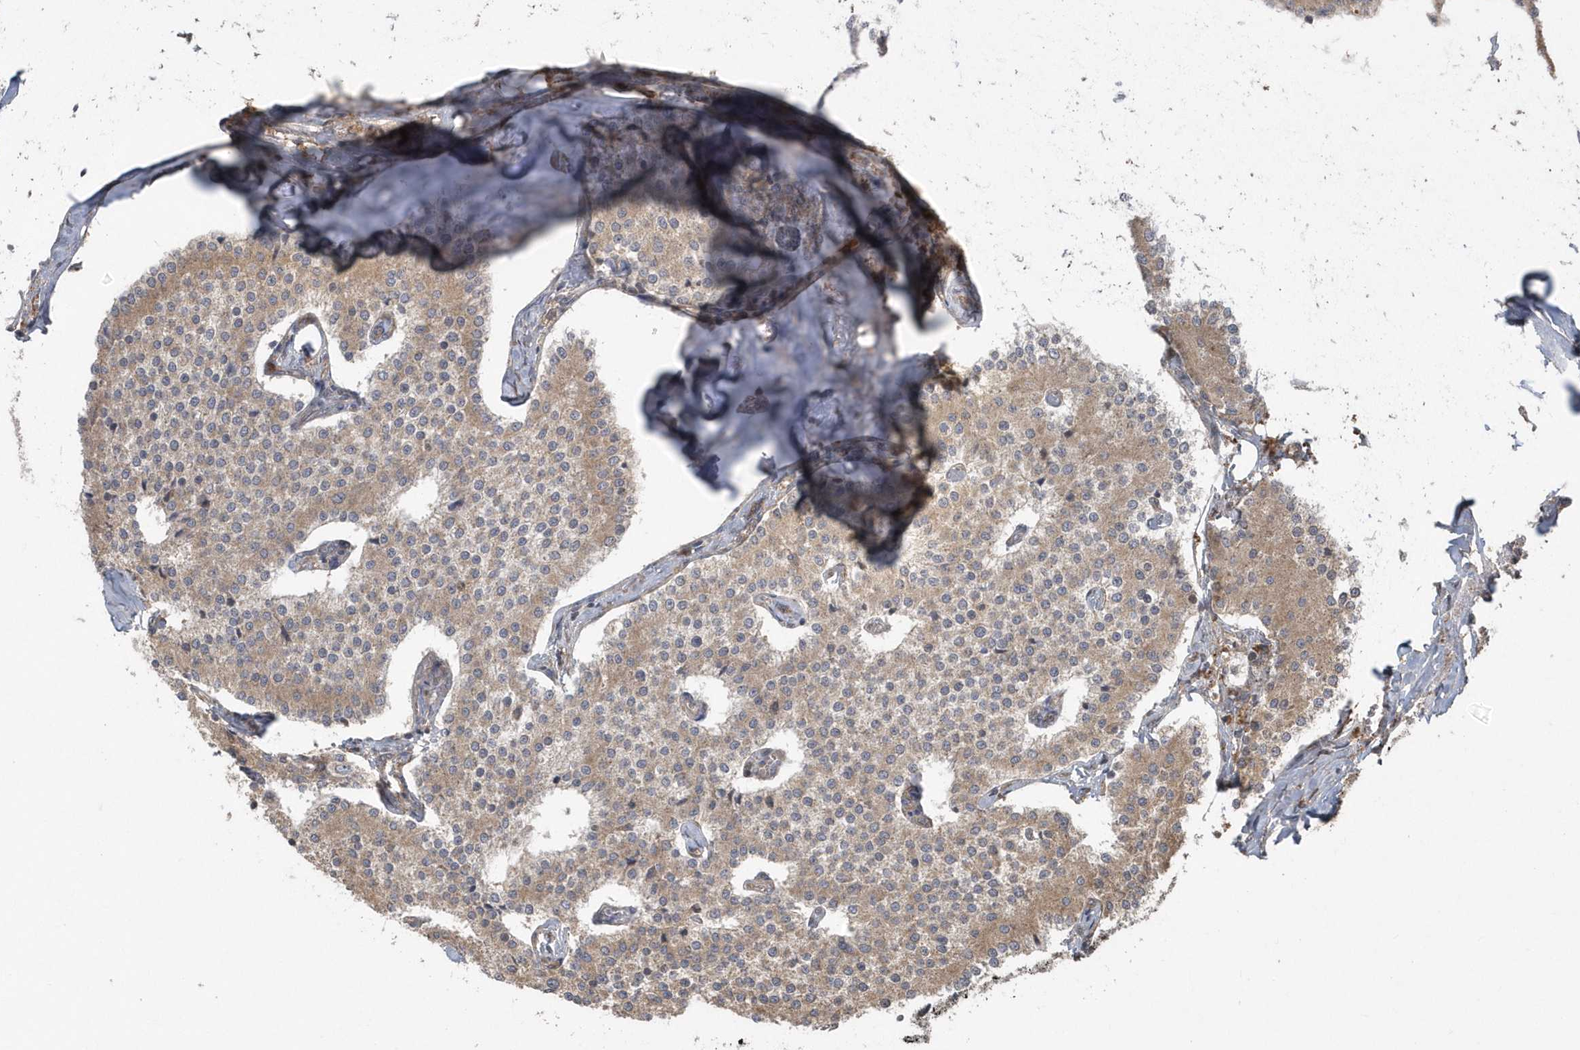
{"staining": {"intensity": "weak", "quantity": ">75%", "location": "cytoplasmic/membranous"}, "tissue": "carcinoid", "cell_type": "Tumor cells", "image_type": "cancer", "snomed": [{"axis": "morphology", "description": "Carcinoid, malignant, NOS"}, {"axis": "topography", "description": "Colon"}], "caption": "High-magnification brightfield microscopy of carcinoid stained with DAB (3,3'-diaminobenzidine) (brown) and counterstained with hematoxylin (blue). tumor cells exhibit weak cytoplasmic/membranous positivity is identified in about>75% of cells. The staining was performed using DAB (3,3'-diaminobenzidine), with brown indicating positive protein expression. Nuclei are stained blue with hematoxylin.", "gene": "HERPUD1", "patient": {"sex": "female", "age": 52}}